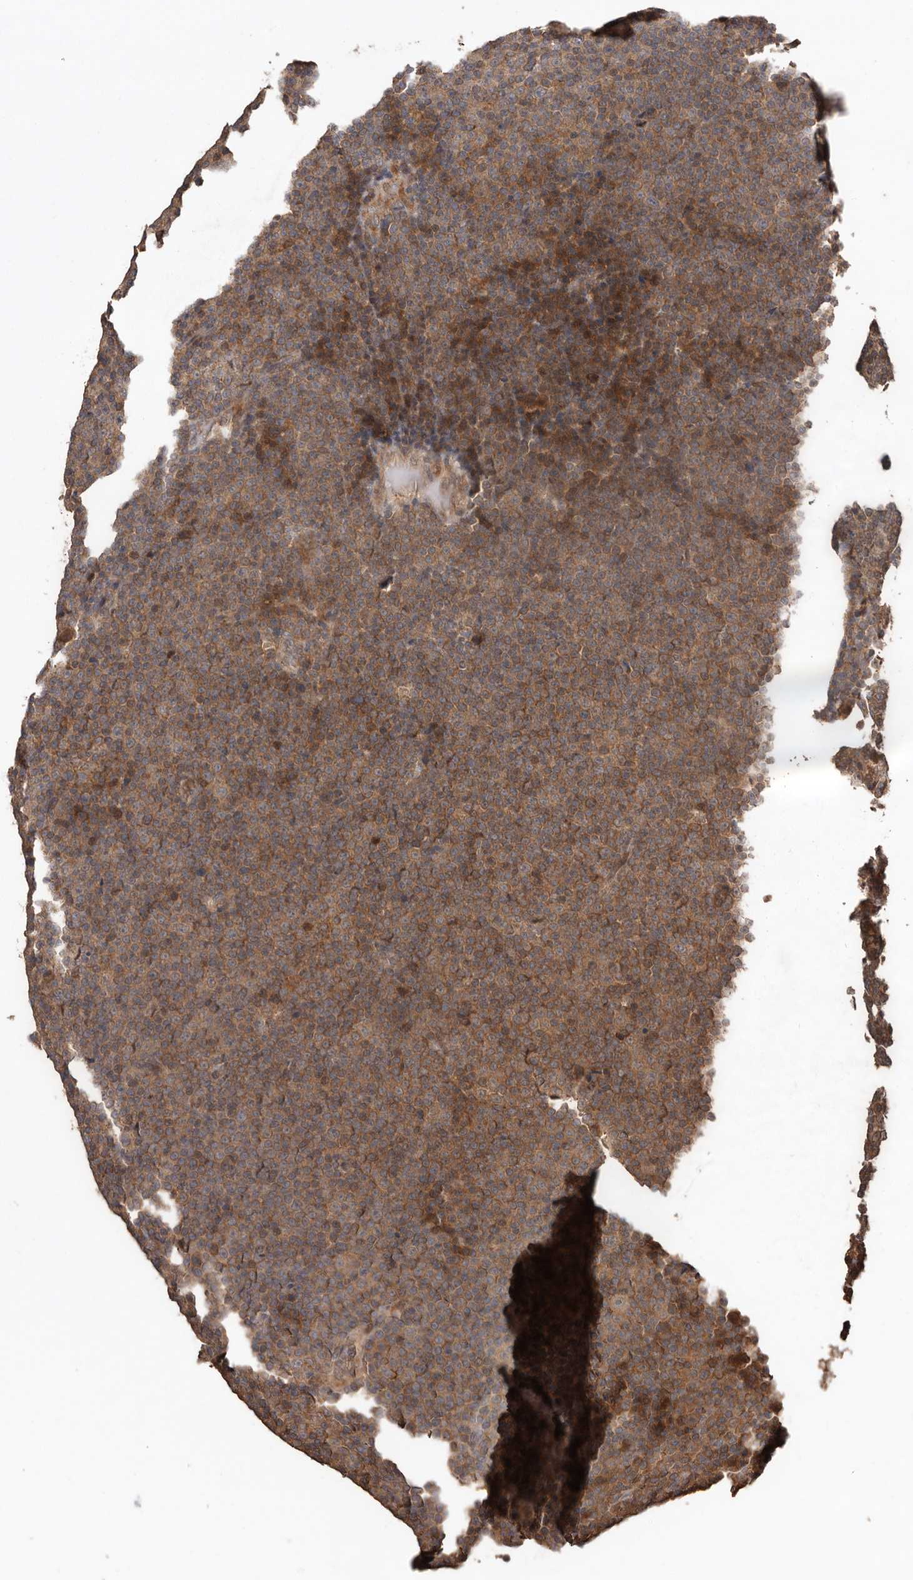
{"staining": {"intensity": "moderate", "quantity": ">75%", "location": "cytoplasmic/membranous"}, "tissue": "lymphoma", "cell_type": "Tumor cells", "image_type": "cancer", "snomed": [{"axis": "morphology", "description": "Malignant lymphoma, non-Hodgkin's type, Low grade"}, {"axis": "topography", "description": "Lymph node"}], "caption": "Moderate cytoplasmic/membranous positivity for a protein is appreciated in about >75% of tumor cells of malignant lymphoma, non-Hodgkin's type (low-grade) using immunohistochemistry.", "gene": "RWDD1", "patient": {"sex": "female", "age": 67}}